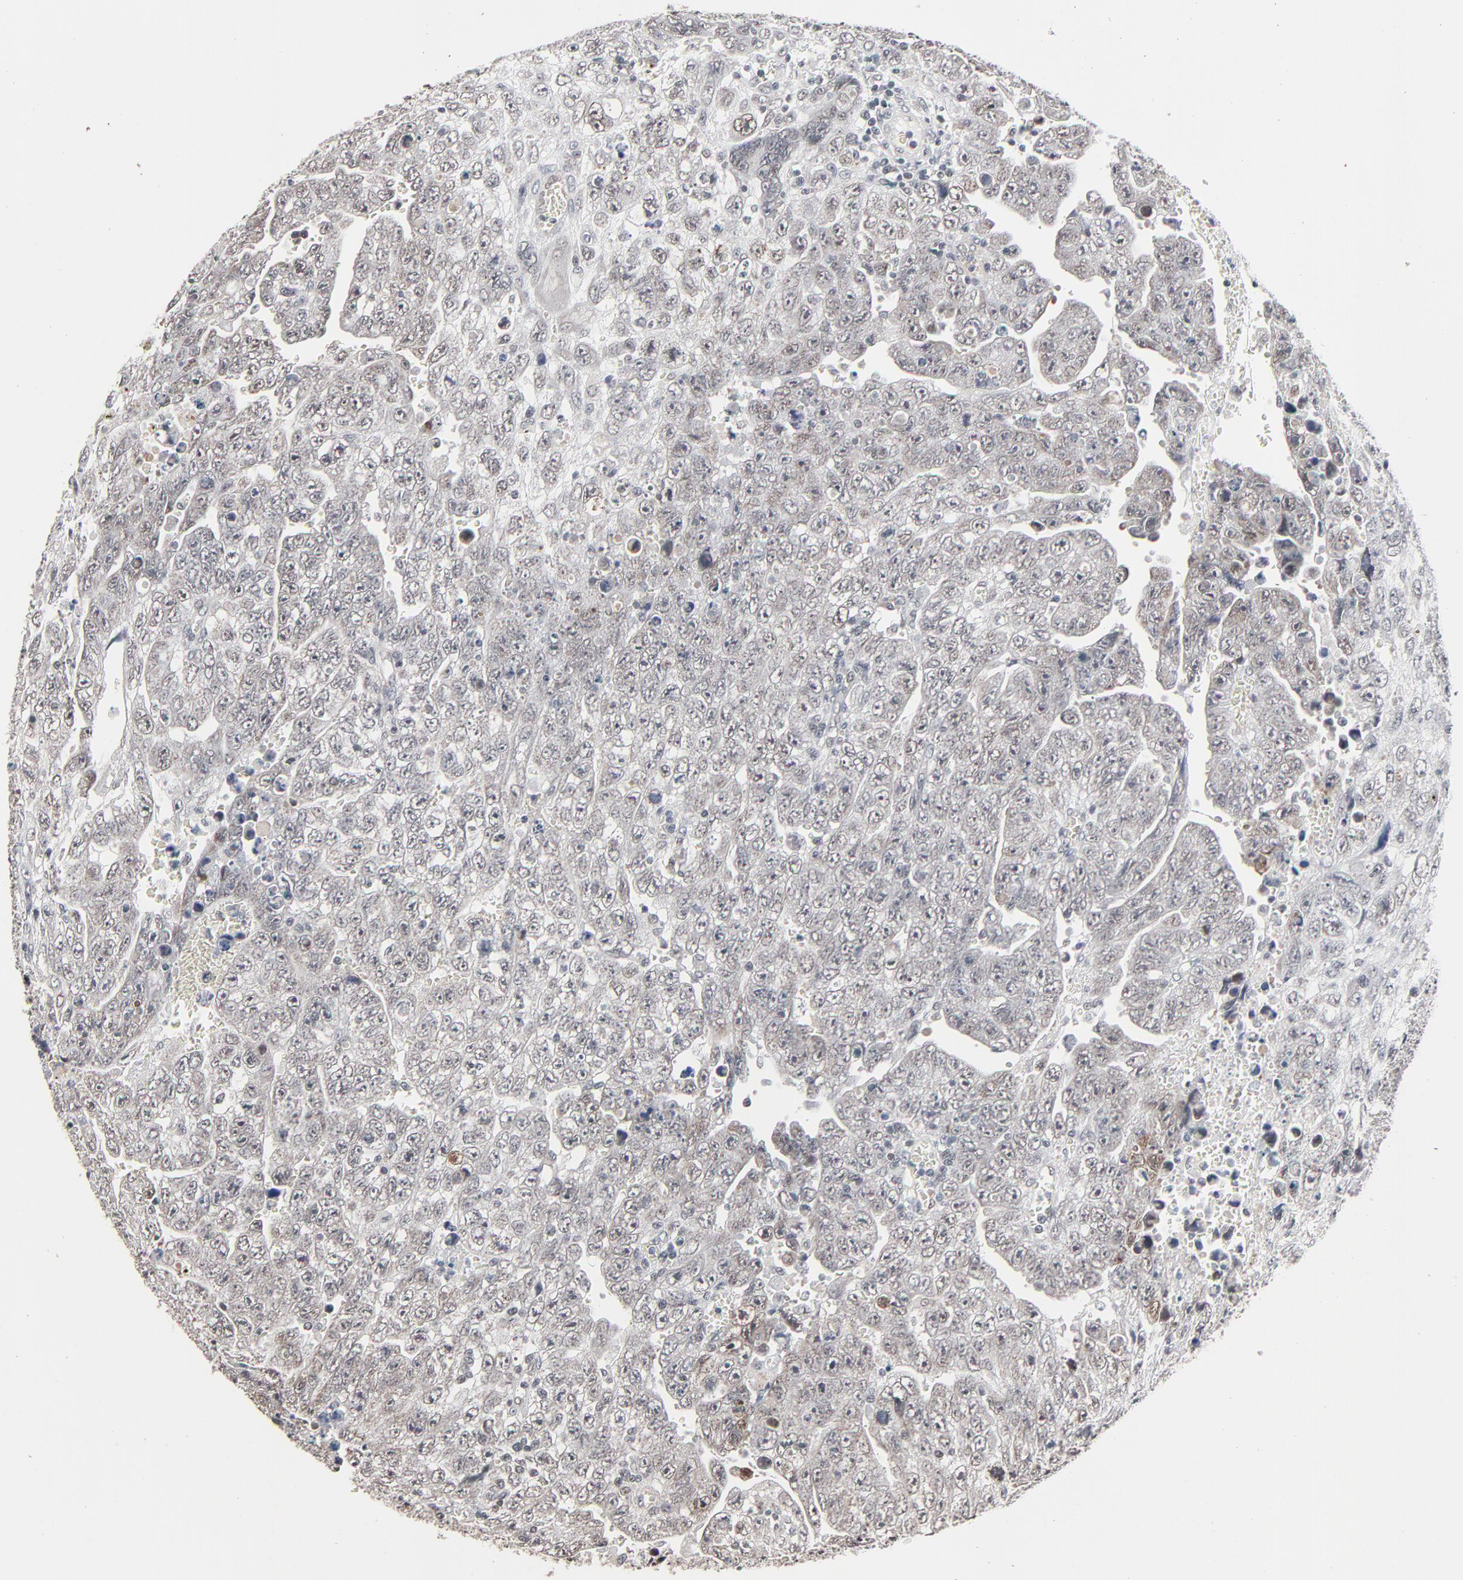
{"staining": {"intensity": "weak", "quantity": "<25%", "location": "cytoplasmic/membranous"}, "tissue": "testis cancer", "cell_type": "Tumor cells", "image_type": "cancer", "snomed": [{"axis": "morphology", "description": "Carcinoma, Embryonal, NOS"}, {"axis": "topography", "description": "Testis"}], "caption": "Embryonal carcinoma (testis) stained for a protein using immunohistochemistry displays no staining tumor cells.", "gene": "ZNF419", "patient": {"sex": "male", "age": 28}}